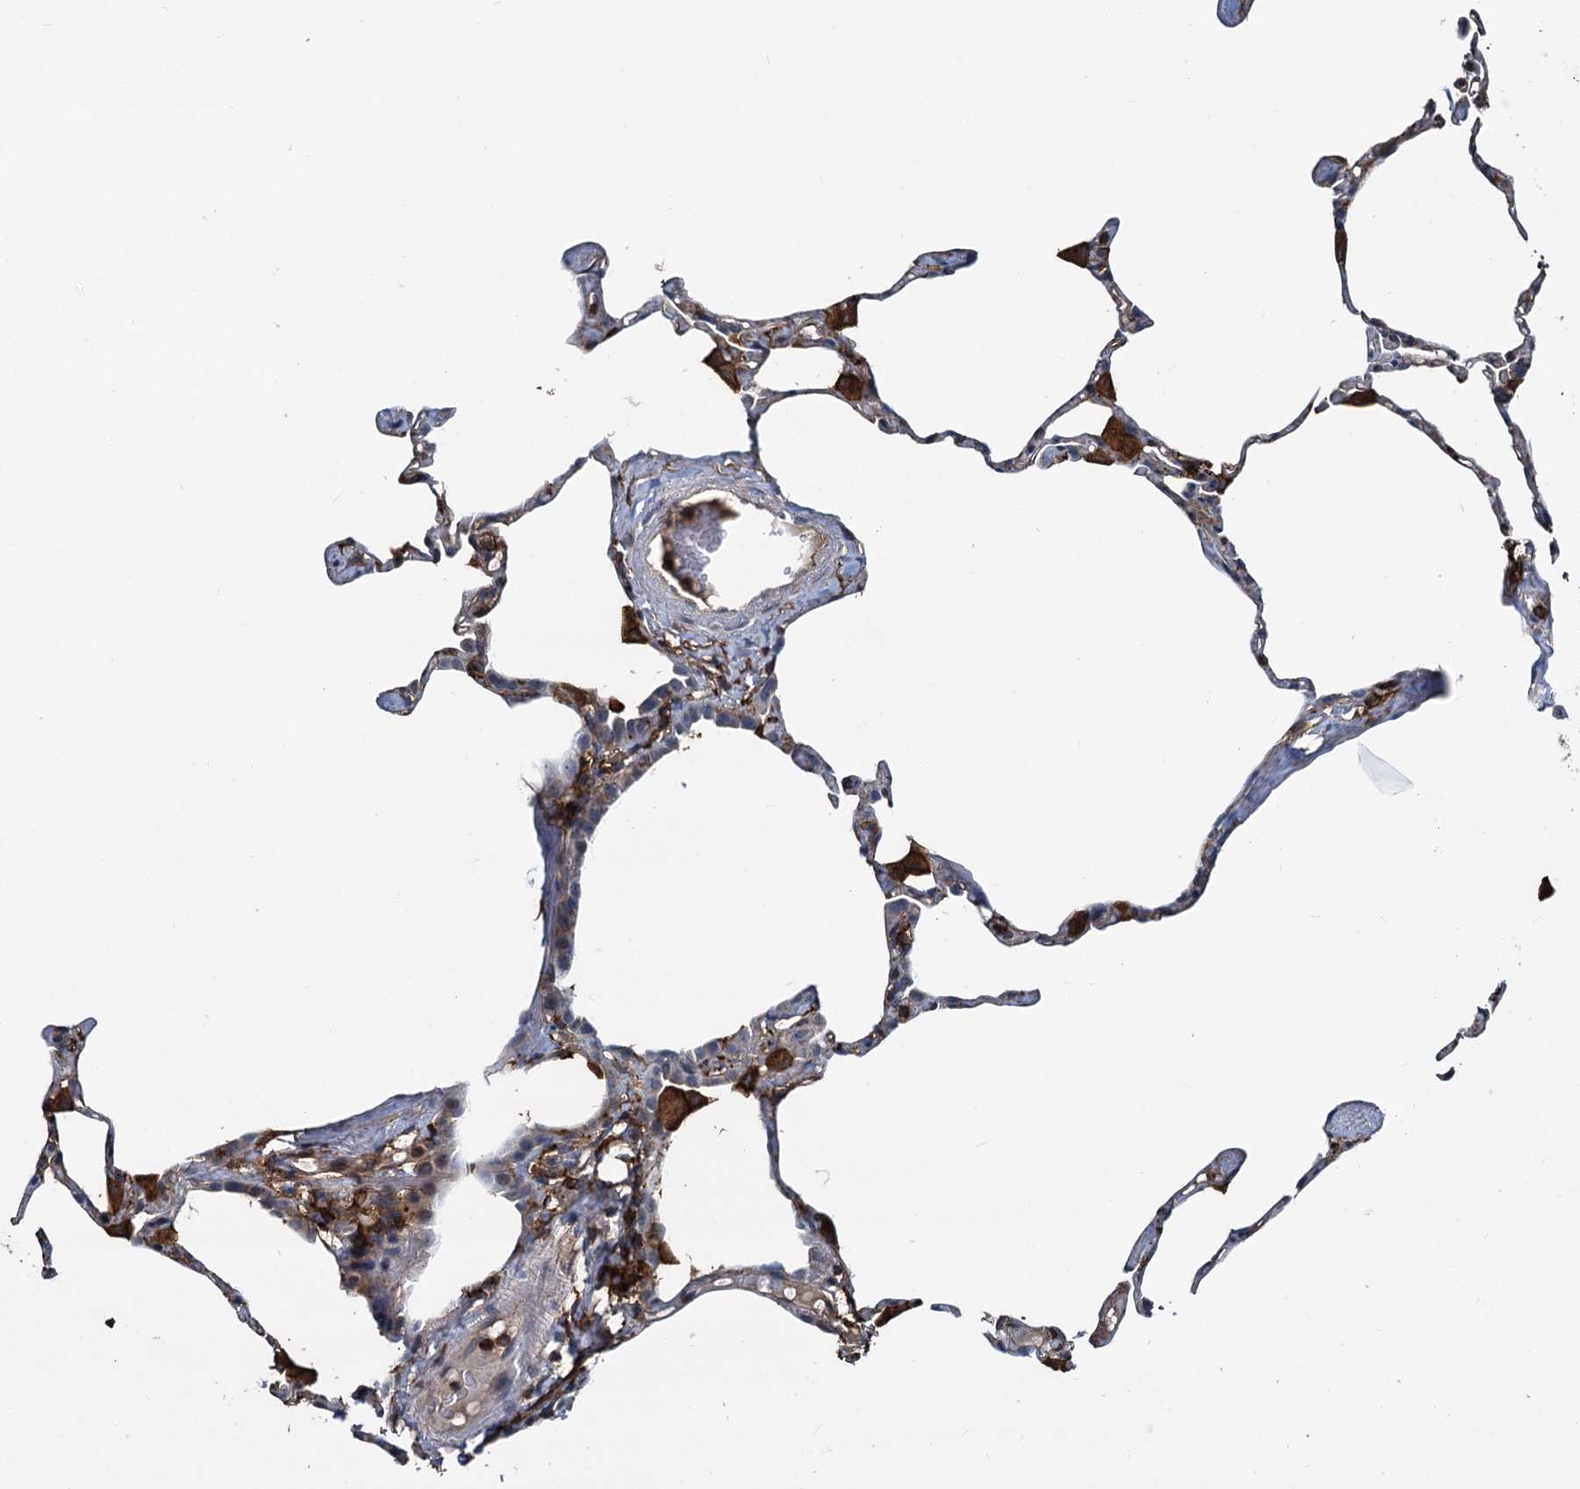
{"staining": {"intensity": "moderate", "quantity": "<25%", "location": "cytoplasmic/membranous"}, "tissue": "lung", "cell_type": "Alveolar cells", "image_type": "normal", "snomed": [{"axis": "morphology", "description": "Normal tissue, NOS"}, {"axis": "topography", "description": "Lung"}], "caption": "Benign lung reveals moderate cytoplasmic/membranous expression in approximately <25% of alveolar cells.", "gene": "PLEKHO2", "patient": {"sex": "male", "age": 65}}